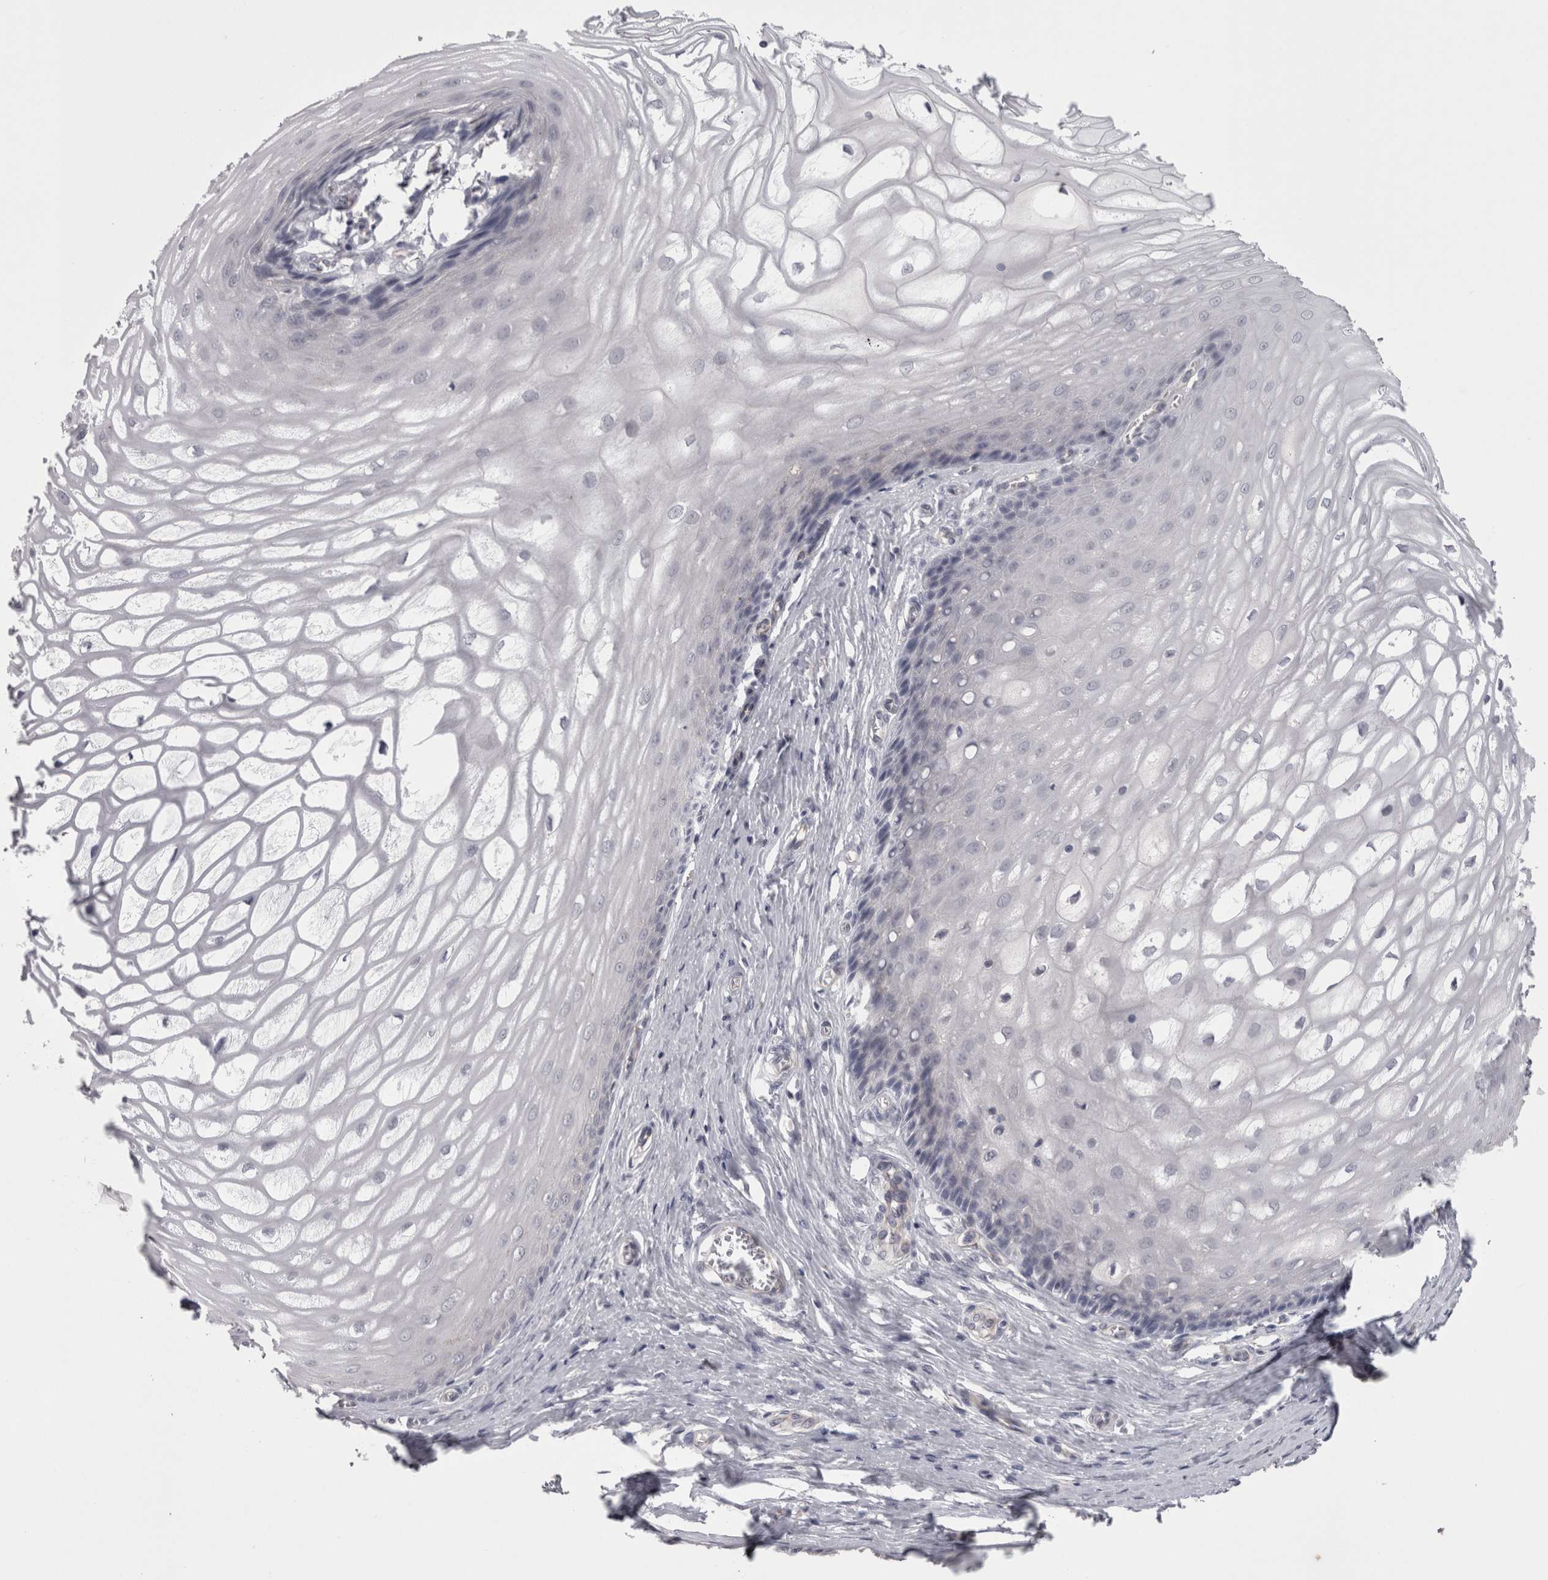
{"staining": {"intensity": "negative", "quantity": "none", "location": "none"}, "tissue": "cervix", "cell_type": "Glandular cells", "image_type": "normal", "snomed": [{"axis": "morphology", "description": "Normal tissue, NOS"}, {"axis": "topography", "description": "Cervix"}], "caption": "IHC image of benign cervix: cervix stained with DAB (3,3'-diaminobenzidine) reveals no significant protein staining in glandular cells.", "gene": "LYZL6", "patient": {"sex": "female", "age": 55}}